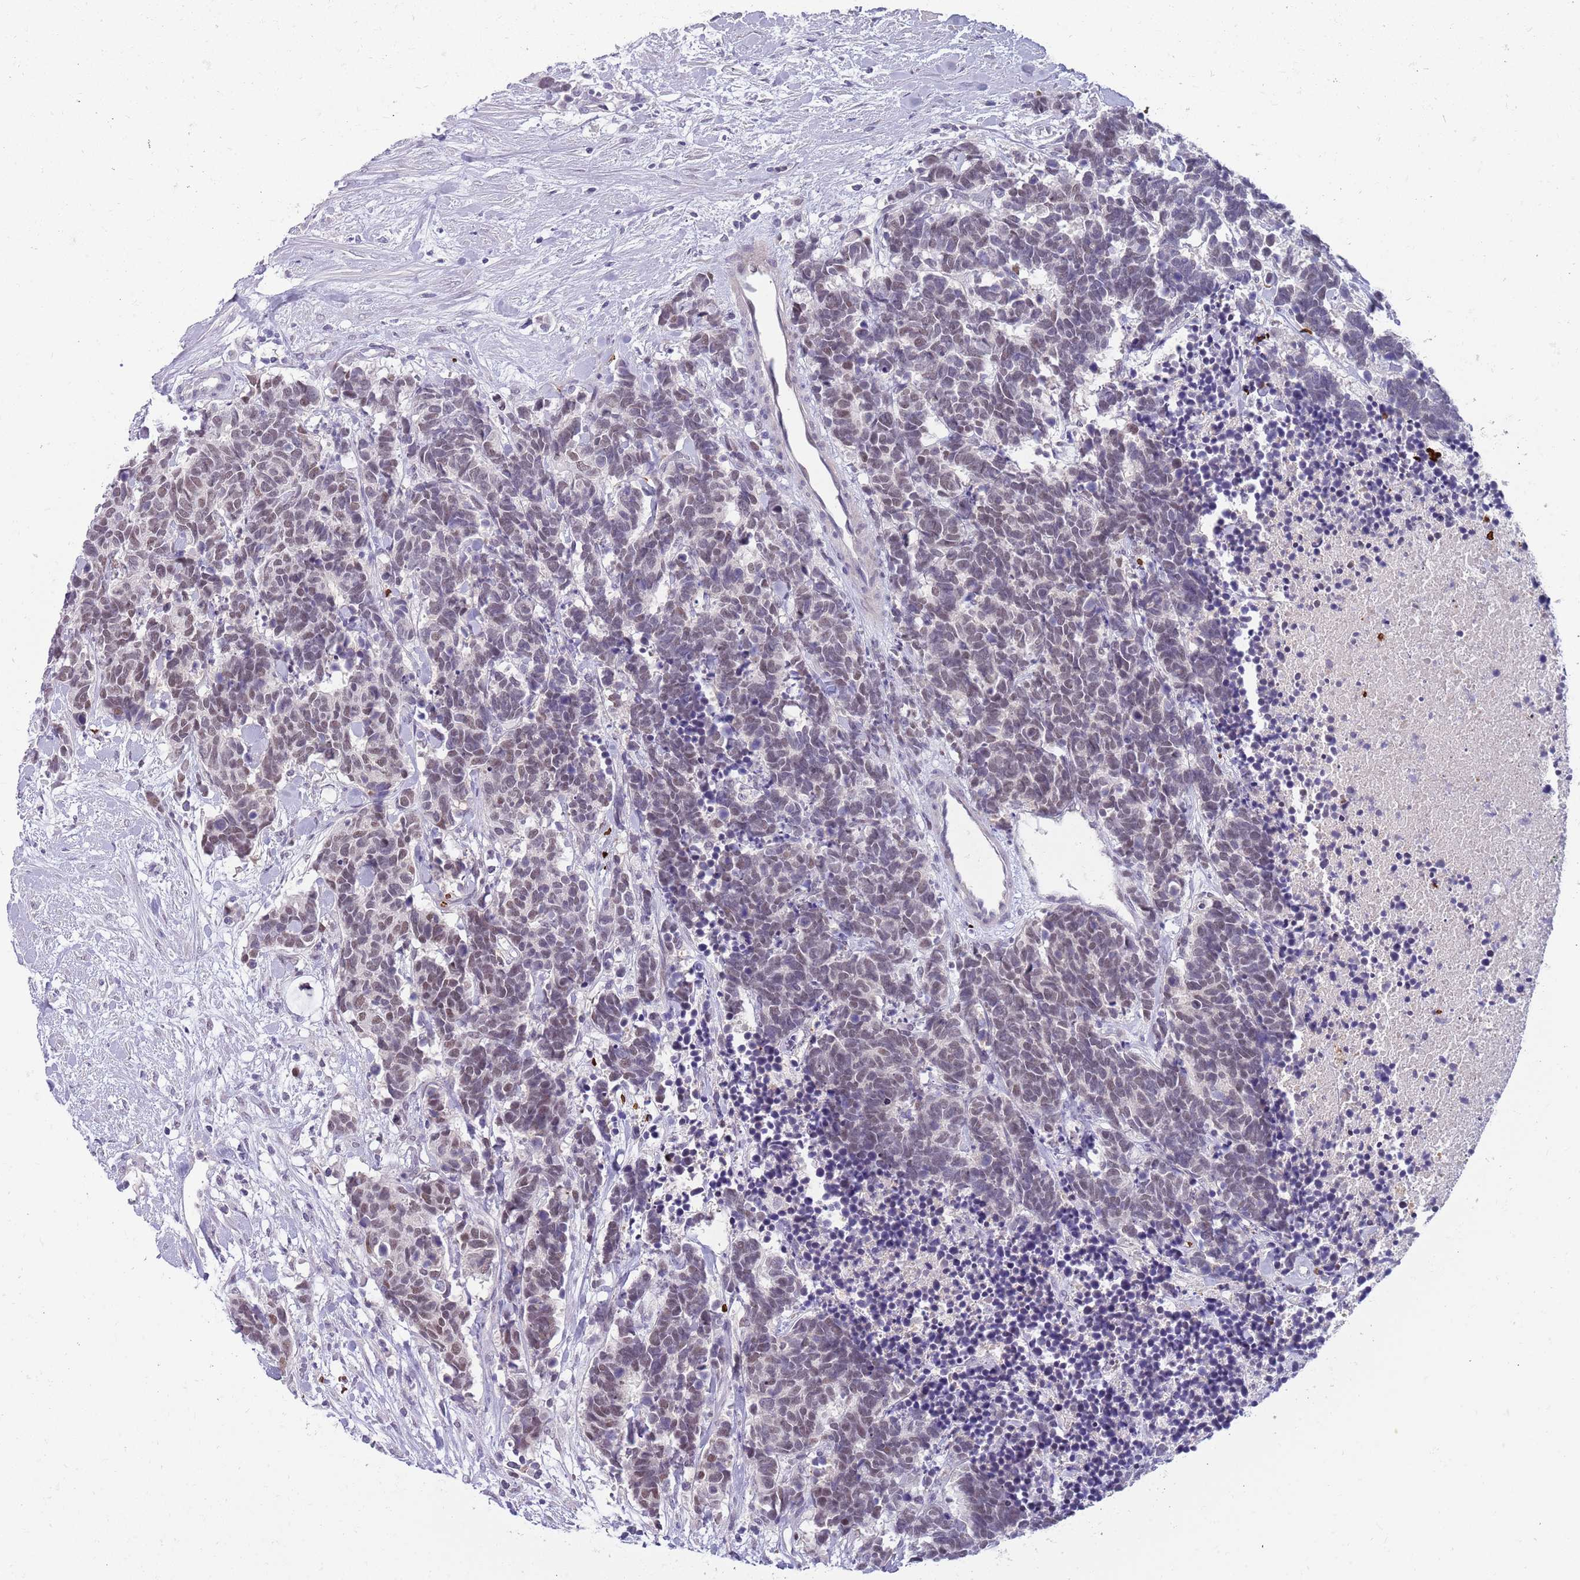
{"staining": {"intensity": "weak", "quantity": ">75%", "location": "nuclear"}, "tissue": "carcinoid", "cell_type": "Tumor cells", "image_type": "cancer", "snomed": [{"axis": "morphology", "description": "Carcinoma, NOS"}, {"axis": "morphology", "description": "Carcinoid, malignant, NOS"}, {"axis": "topography", "description": "Prostate"}], "caption": "This histopathology image demonstrates IHC staining of carcinoid, with low weak nuclear expression in approximately >75% of tumor cells.", "gene": "LYPD6B", "patient": {"sex": "male", "age": 57}}